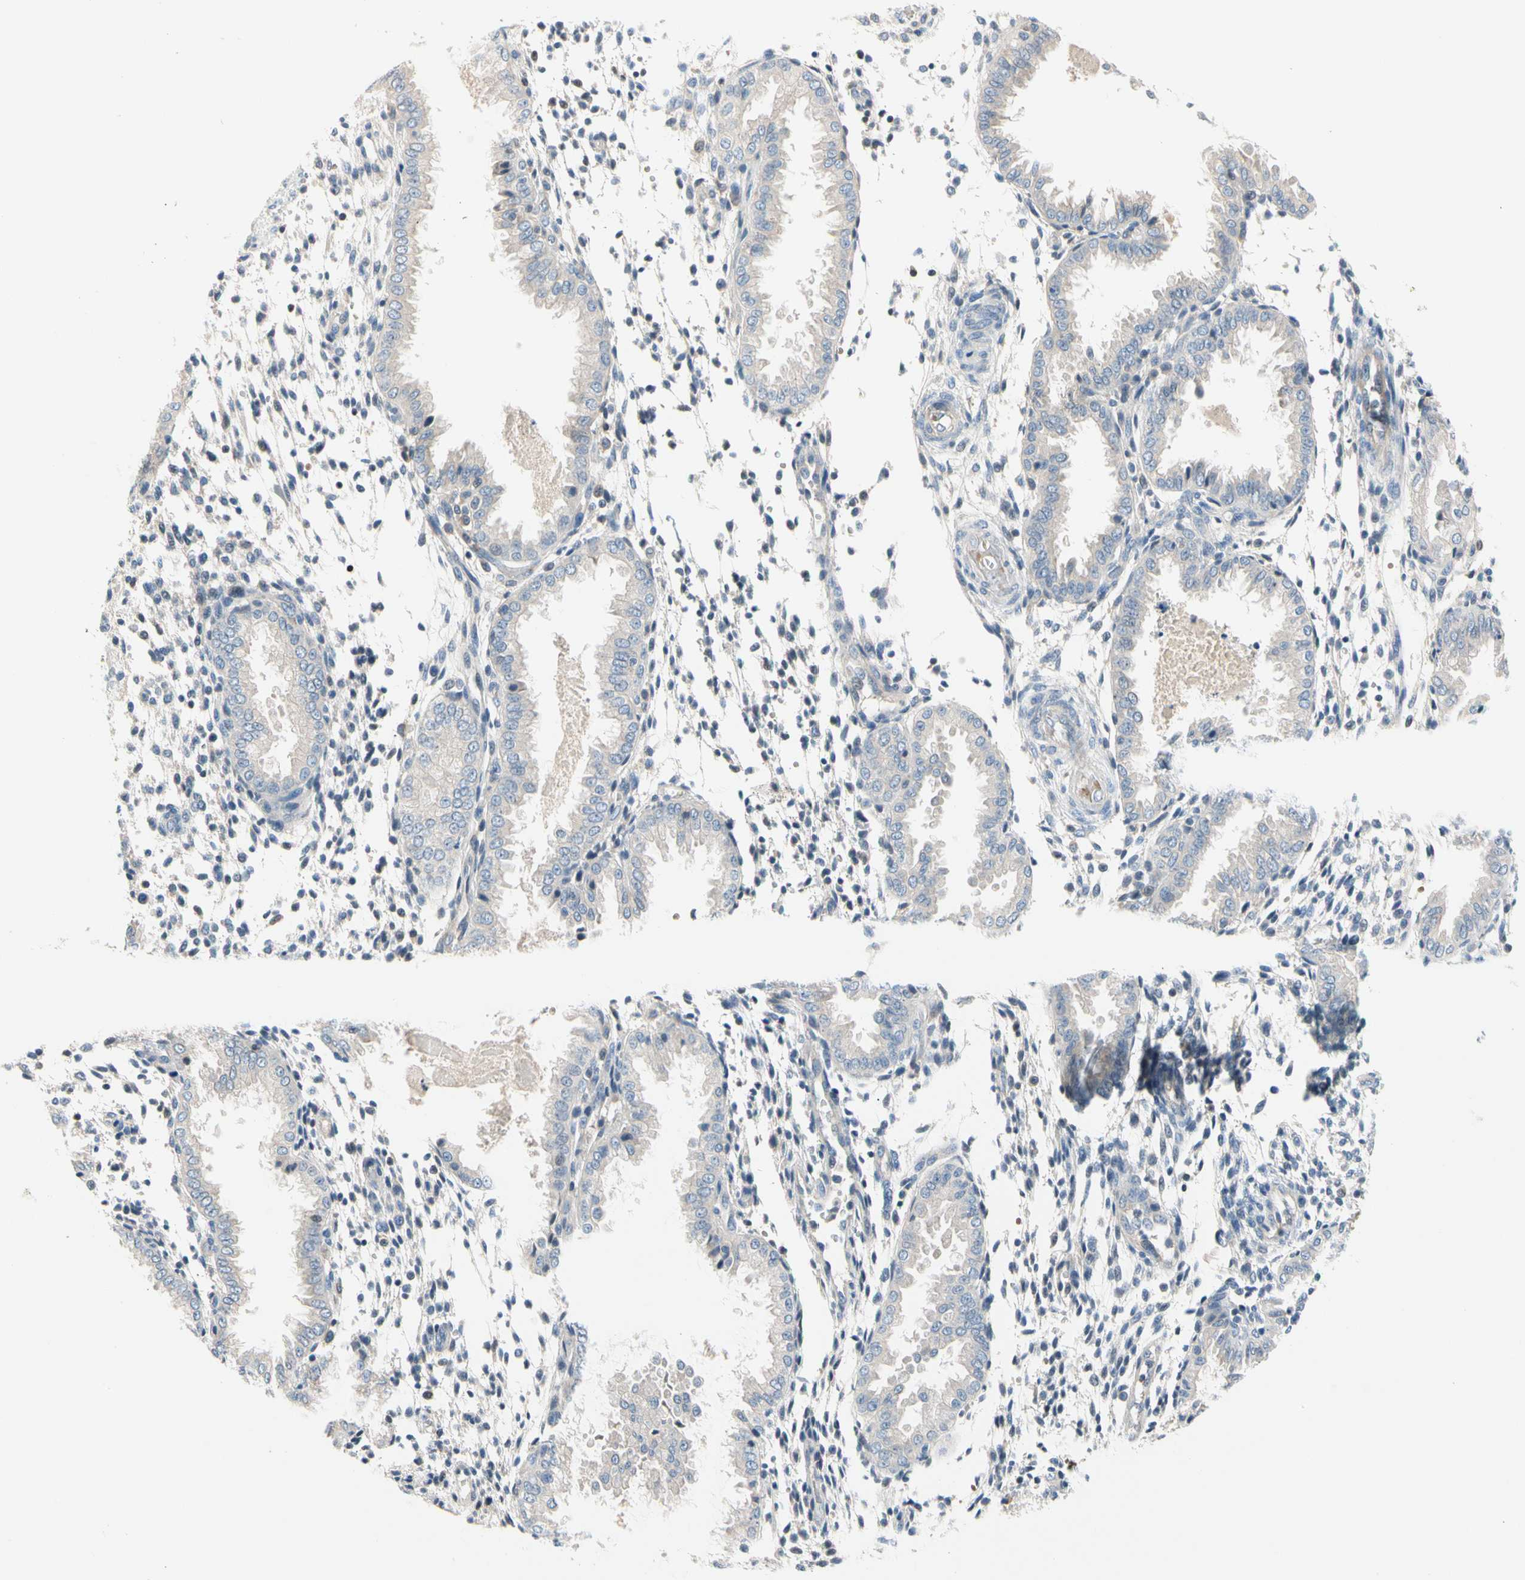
{"staining": {"intensity": "negative", "quantity": "none", "location": "none"}, "tissue": "endometrium", "cell_type": "Cells in endometrial stroma", "image_type": "normal", "snomed": [{"axis": "morphology", "description": "Normal tissue, NOS"}, {"axis": "topography", "description": "Endometrium"}], "caption": "DAB (3,3'-diaminobenzidine) immunohistochemical staining of benign endometrium reveals no significant expression in cells in endometrial stroma. (Stains: DAB immunohistochemistry (IHC) with hematoxylin counter stain, Microscopy: brightfield microscopy at high magnification).", "gene": "MAP3K3", "patient": {"sex": "female", "age": 33}}